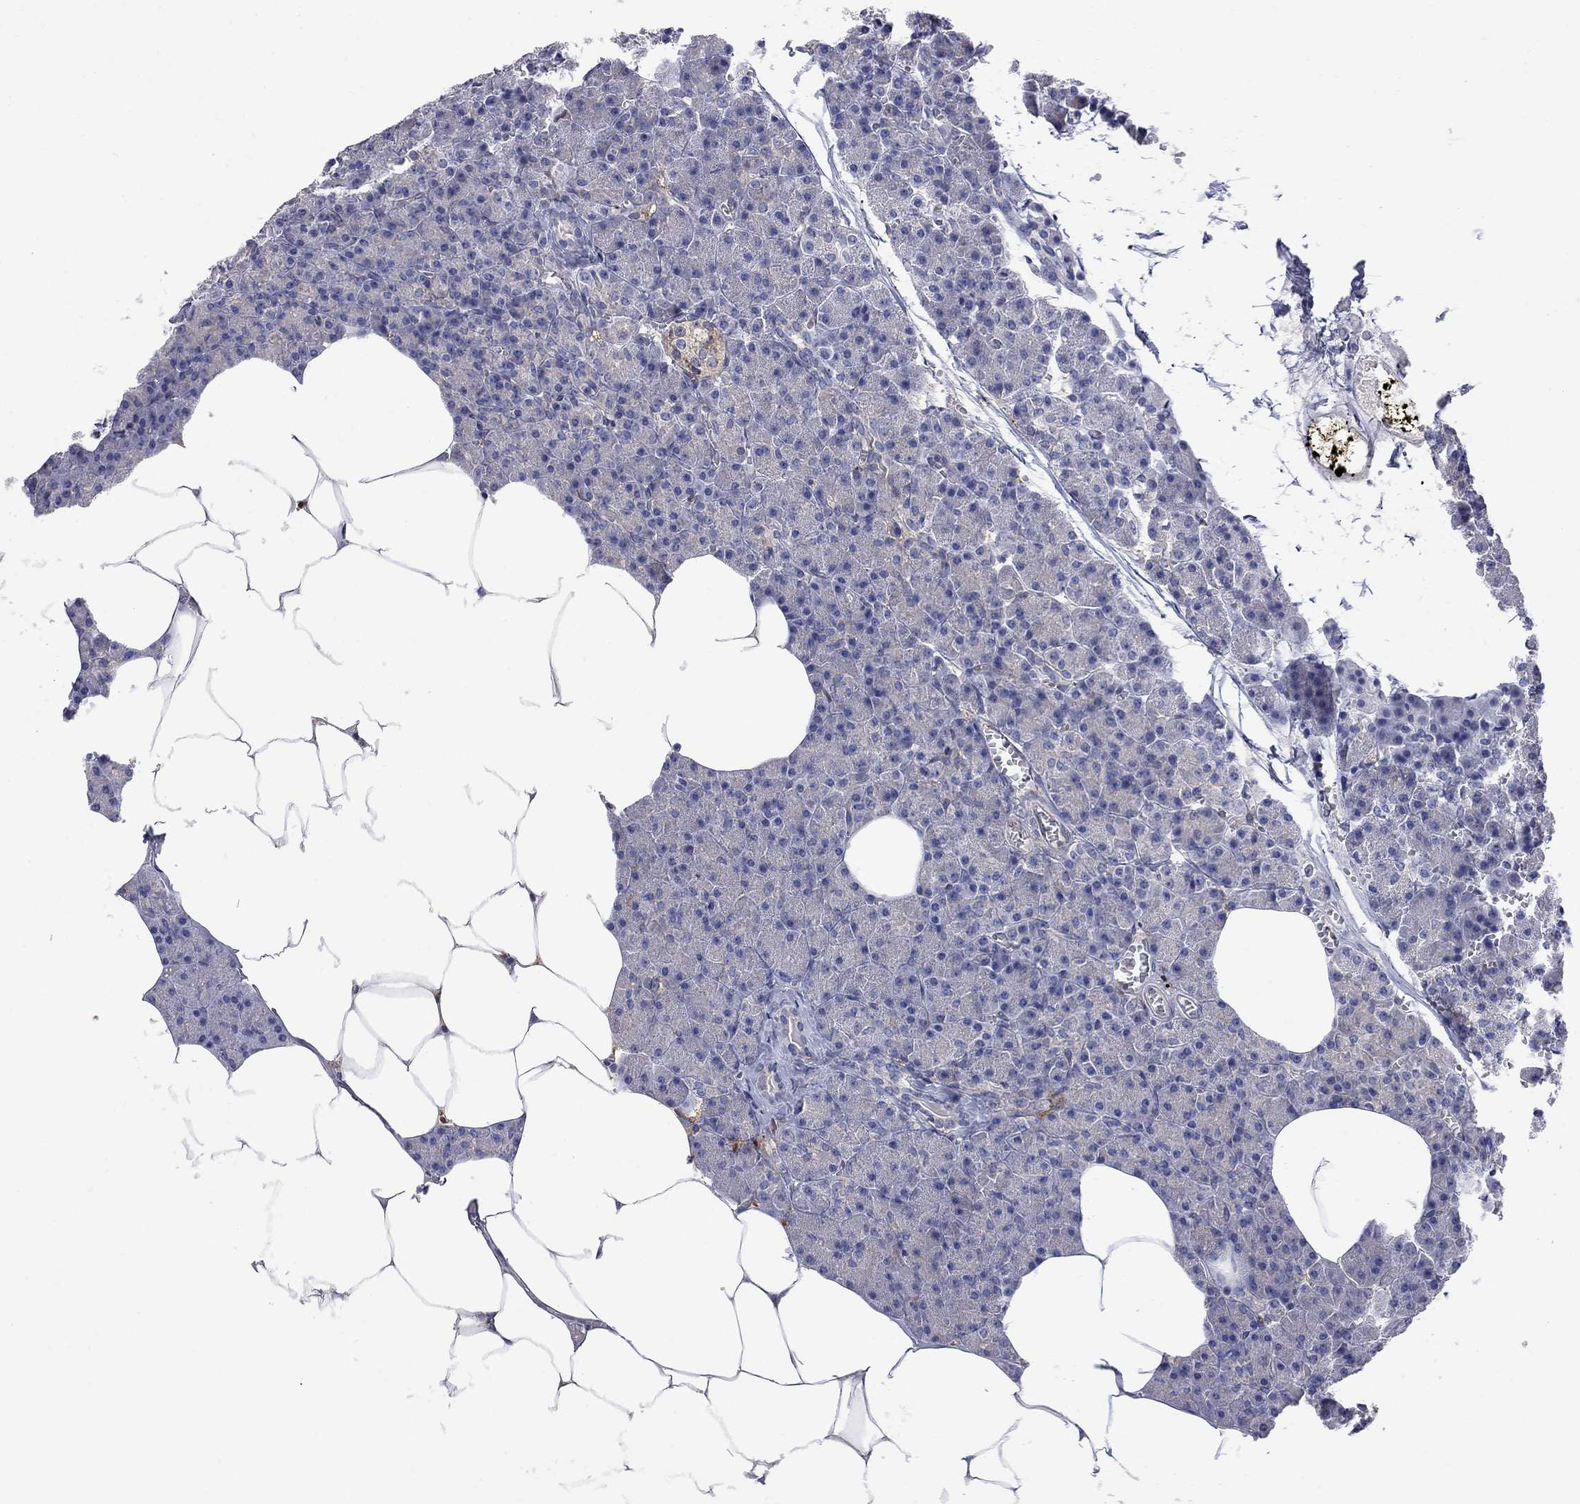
{"staining": {"intensity": "negative", "quantity": "none", "location": "none"}, "tissue": "pancreas", "cell_type": "Exocrine glandular cells", "image_type": "normal", "snomed": [{"axis": "morphology", "description": "Normal tissue, NOS"}, {"axis": "topography", "description": "Pancreas"}], "caption": "IHC photomicrograph of unremarkable pancreas: human pancreas stained with DAB (3,3'-diaminobenzidine) displays no significant protein expression in exocrine glandular cells.", "gene": "MTHFR", "patient": {"sex": "female", "age": 45}}